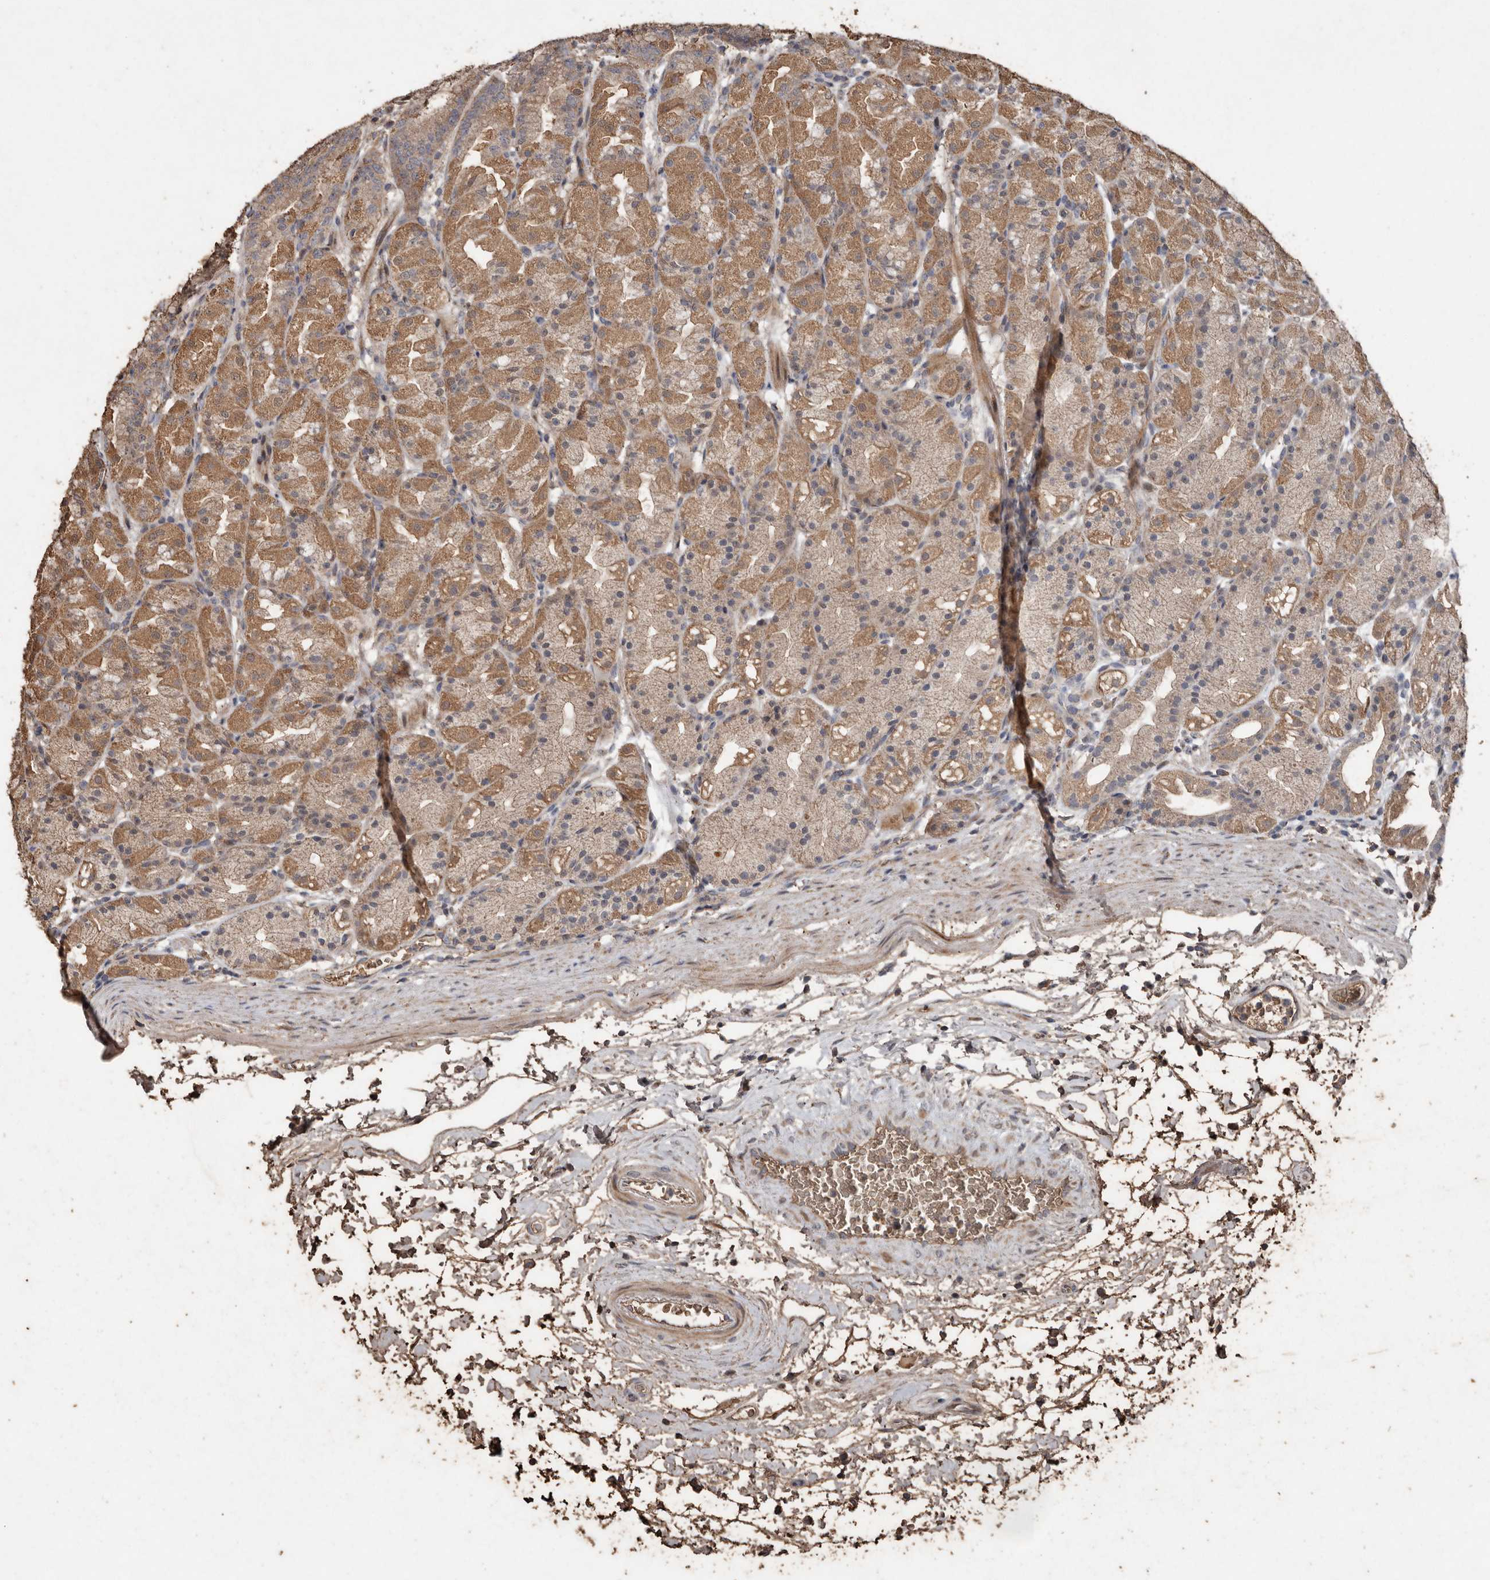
{"staining": {"intensity": "moderate", "quantity": ">75%", "location": "cytoplasmic/membranous"}, "tissue": "stomach", "cell_type": "Glandular cells", "image_type": "normal", "snomed": [{"axis": "morphology", "description": "Normal tissue, NOS"}, {"axis": "topography", "description": "Stomach, upper"}], "caption": "Immunohistochemical staining of normal stomach exhibits medium levels of moderate cytoplasmic/membranous positivity in about >75% of glandular cells. The staining was performed using DAB, with brown indicating positive protein expression. Nuclei are stained blue with hematoxylin.", "gene": "RANBP17", "patient": {"sex": "male", "age": 48}}